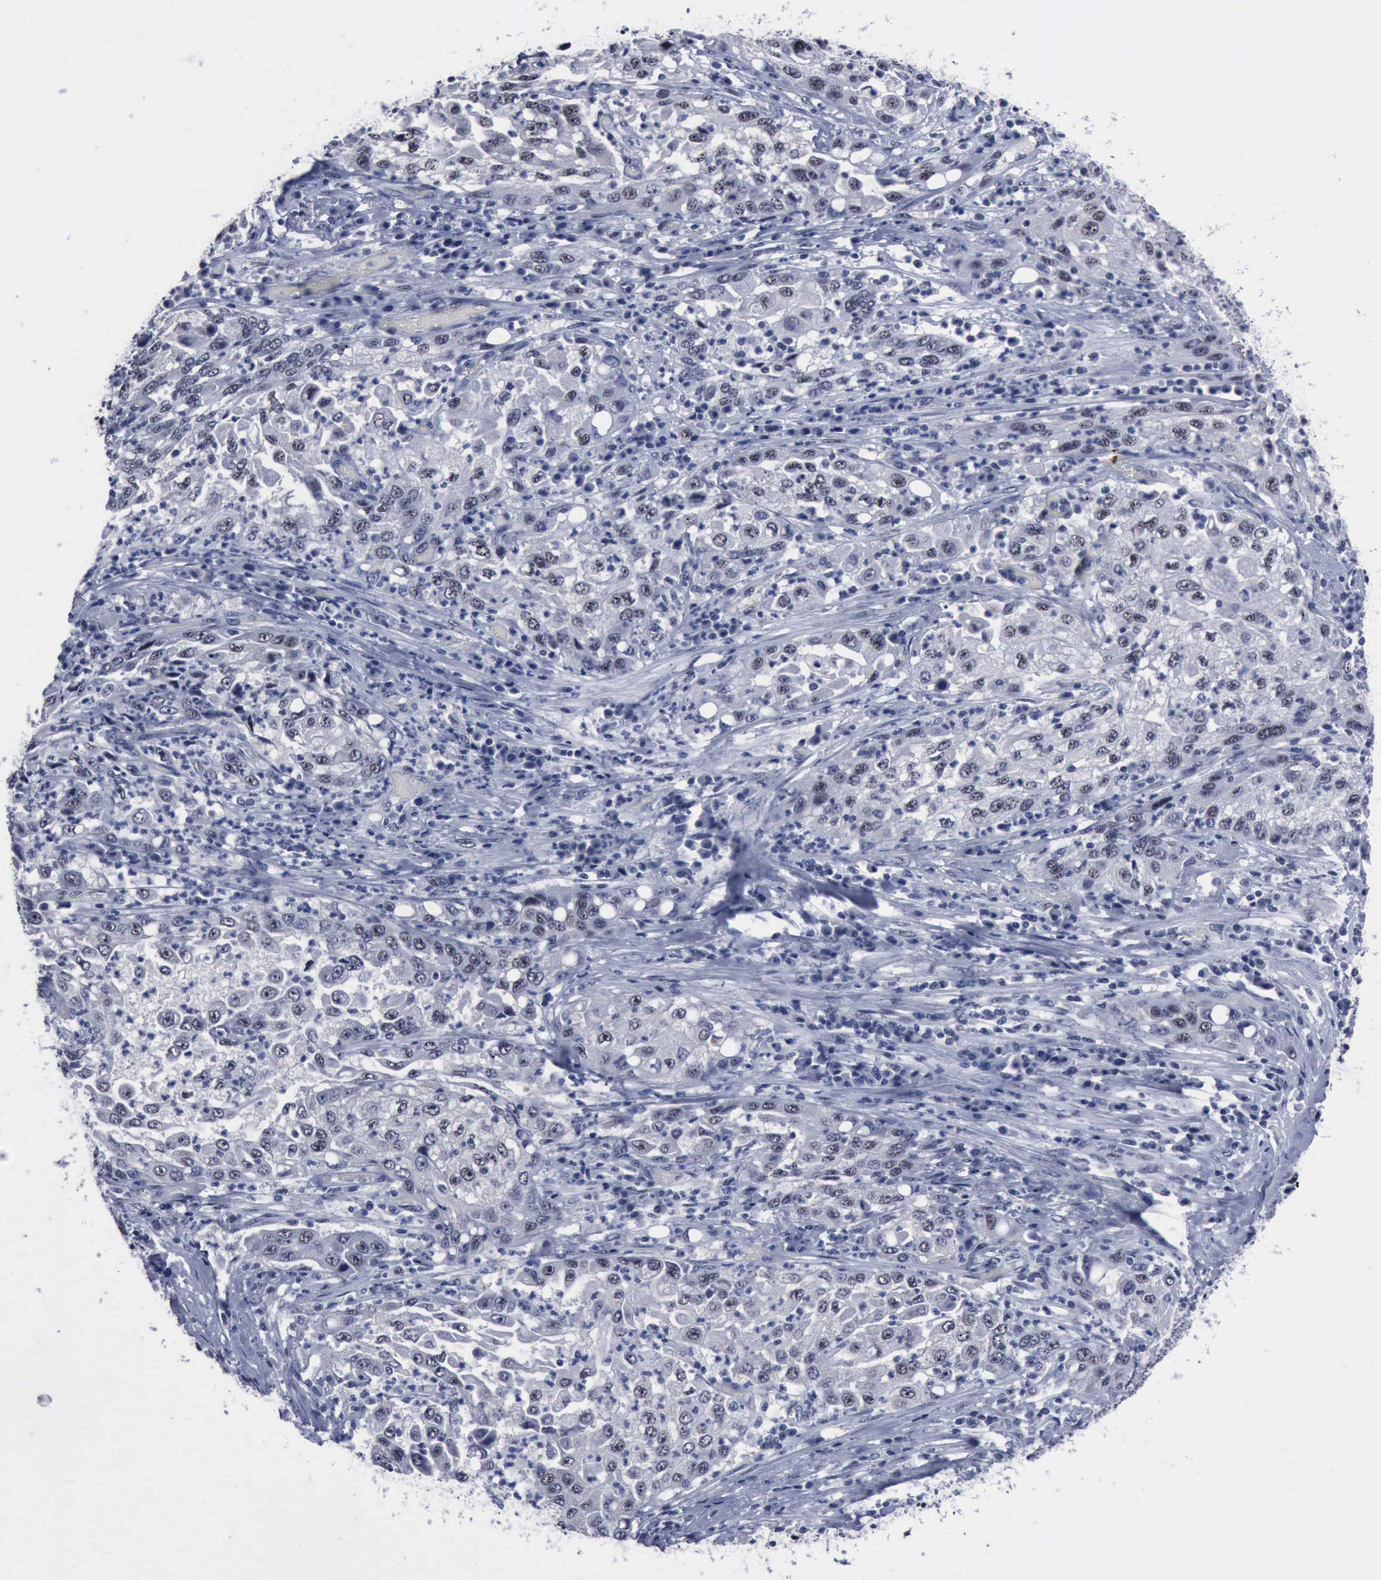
{"staining": {"intensity": "negative", "quantity": "none", "location": "none"}, "tissue": "cervical cancer", "cell_type": "Tumor cells", "image_type": "cancer", "snomed": [{"axis": "morphology", "description": "Squamous cell carcinoma, NOS"}, {"axis": "topography", "description": "Cervix"}], "caption": "The immunohistochemistry image has no significant staining in tumor cells of cervical cancer tissue. (Stains: DAB (3,3'-diaminobenzidine) immunohistochemistry with hematoxylin counter stain, Microscopy: brightfield microscopy at high magnification).", "gene": "BRD1", "patient": {"sex": "female", "age": 36}}